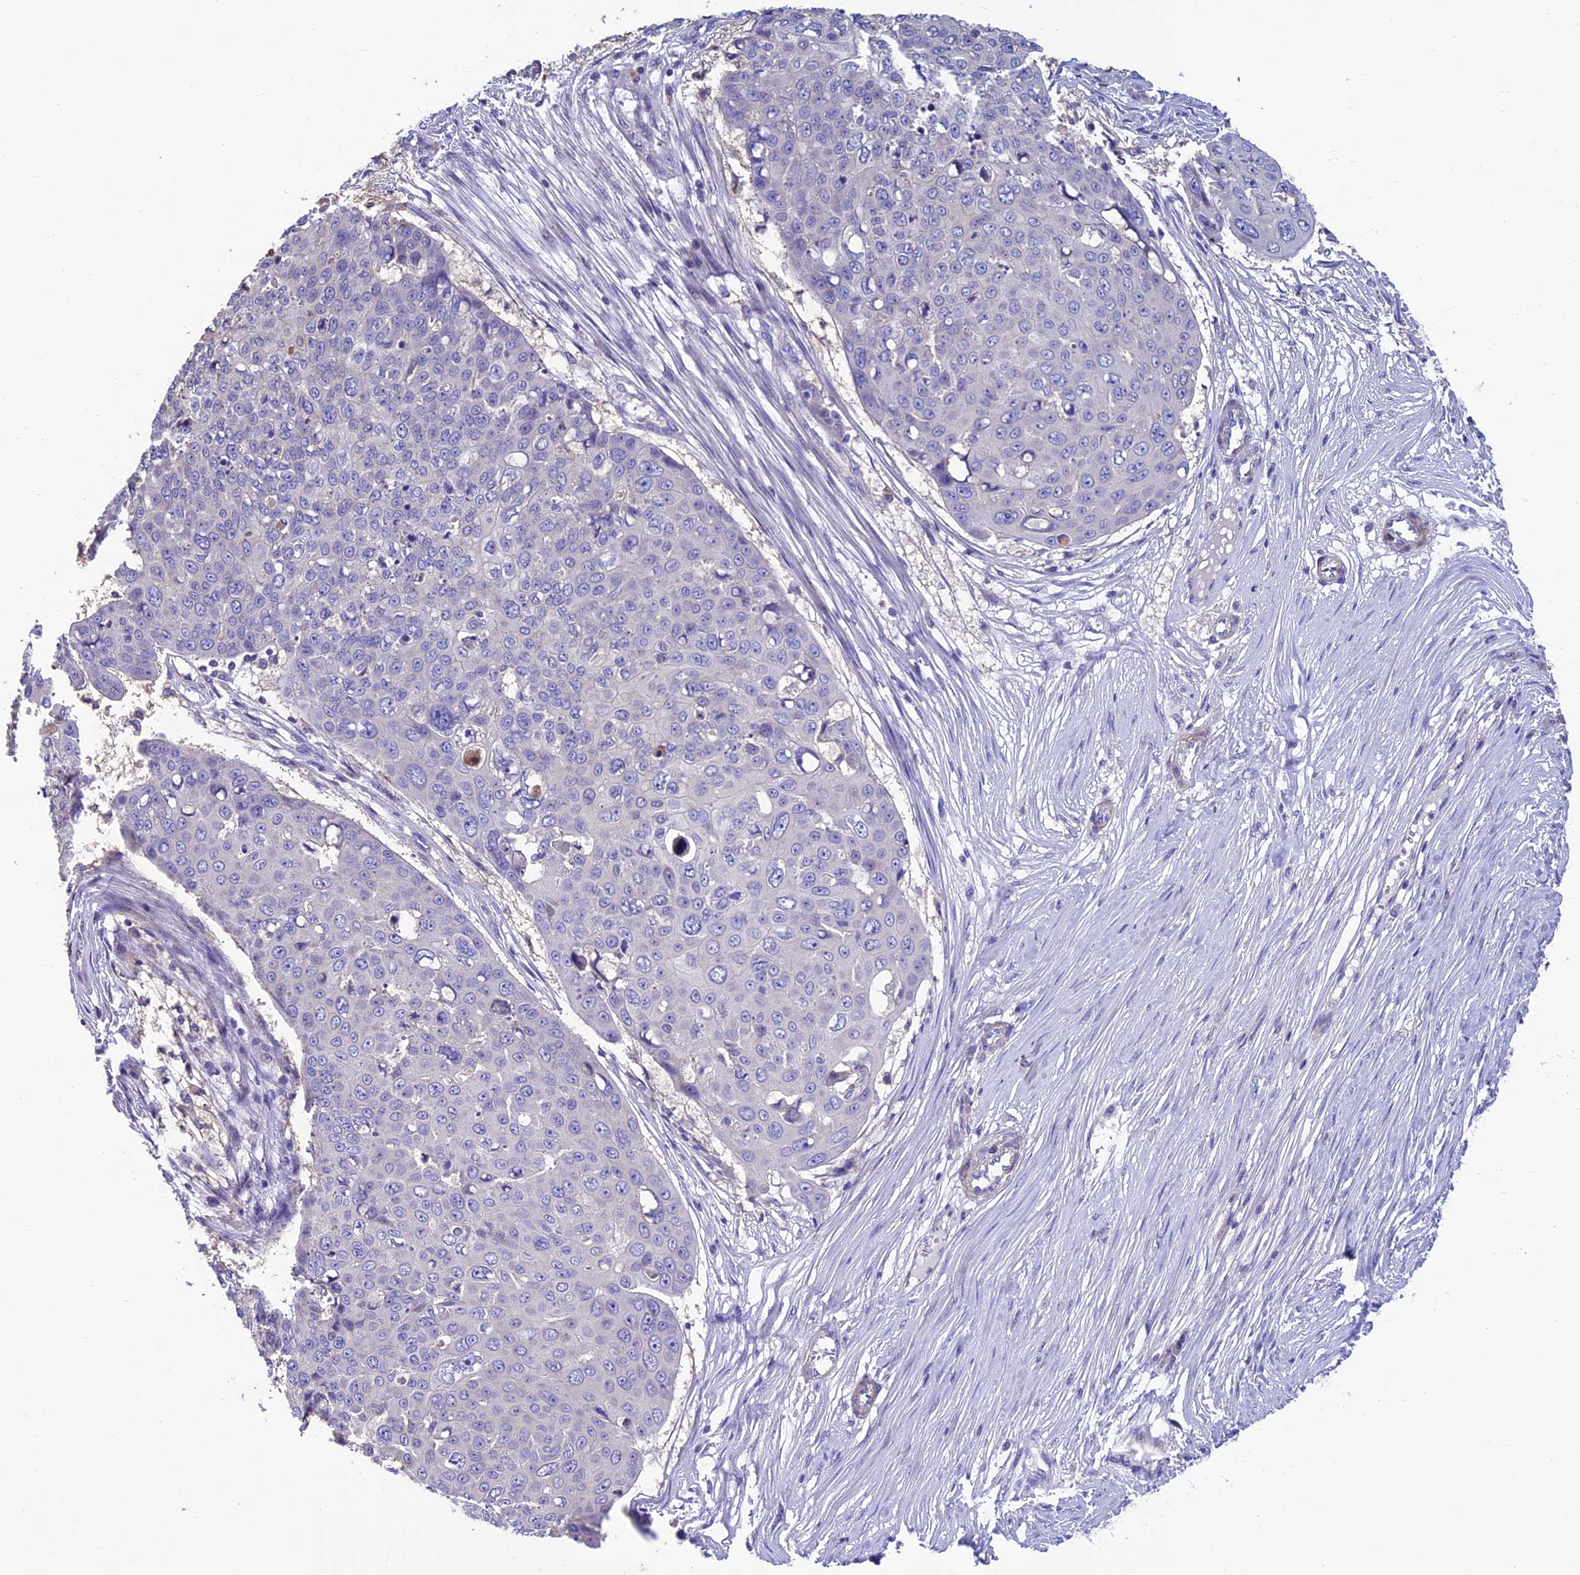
{"staining": {"intensity": "negative", "quantity": "none", "location": "none"}, "tissue": "skin cancer", "cell_type": "Tumor cells", "image_type": "cancer", "snomed": [{"axis": "morphology", "description": "Squamous cell carcinoma, NOS"}, {"axis": "topography", "description": "Skin"}], "caption": "The photomicrograph shows no significant expression in tumor cells of squamous cell carcinoma (skin).", "gene": "FAM178B", "patient": {"sex": "male", "age": 71}}